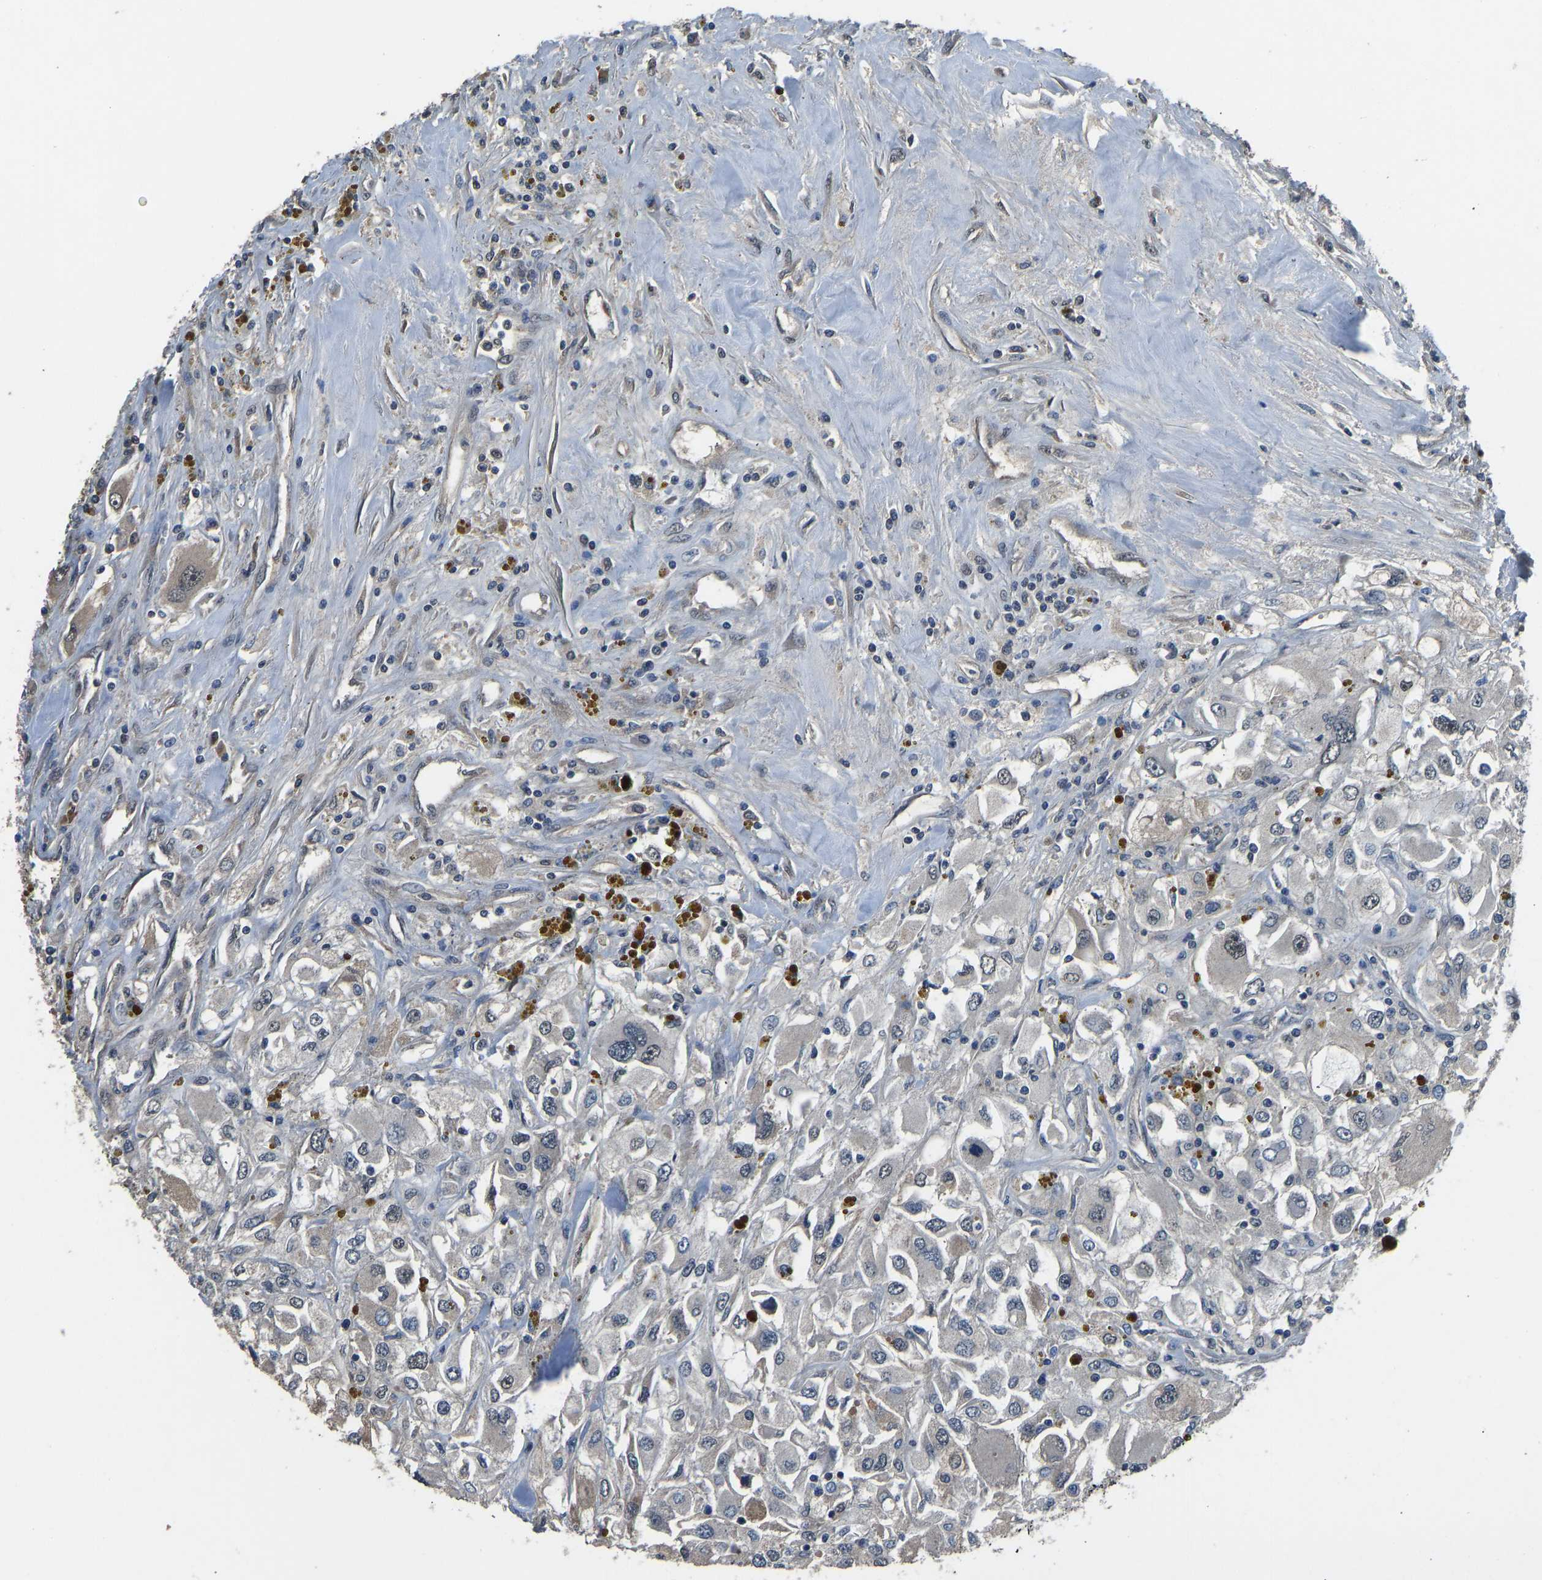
{"staining": {"intensity": "negative", "quantity": "none", "location": "none"}, "tissue": "renal cancer", "cell_type": "Tumor cells", "image_type": "cancer", "snomed": [{"axis": "morphology", "description": "Adenocarcinoma, NOS"}, {"axis": "topography", "description": "Kidney"}], "caption": "Immunohistochemistry histopathology image of neoplastic tissue: adenocarcinoma (renal) stained with DAB (3,3'-diaminobenzidine) demonstrates no significant protein staining in tumor cells.", "gene": "TOX4", "patient": {"sex": "female", "age": 52}}